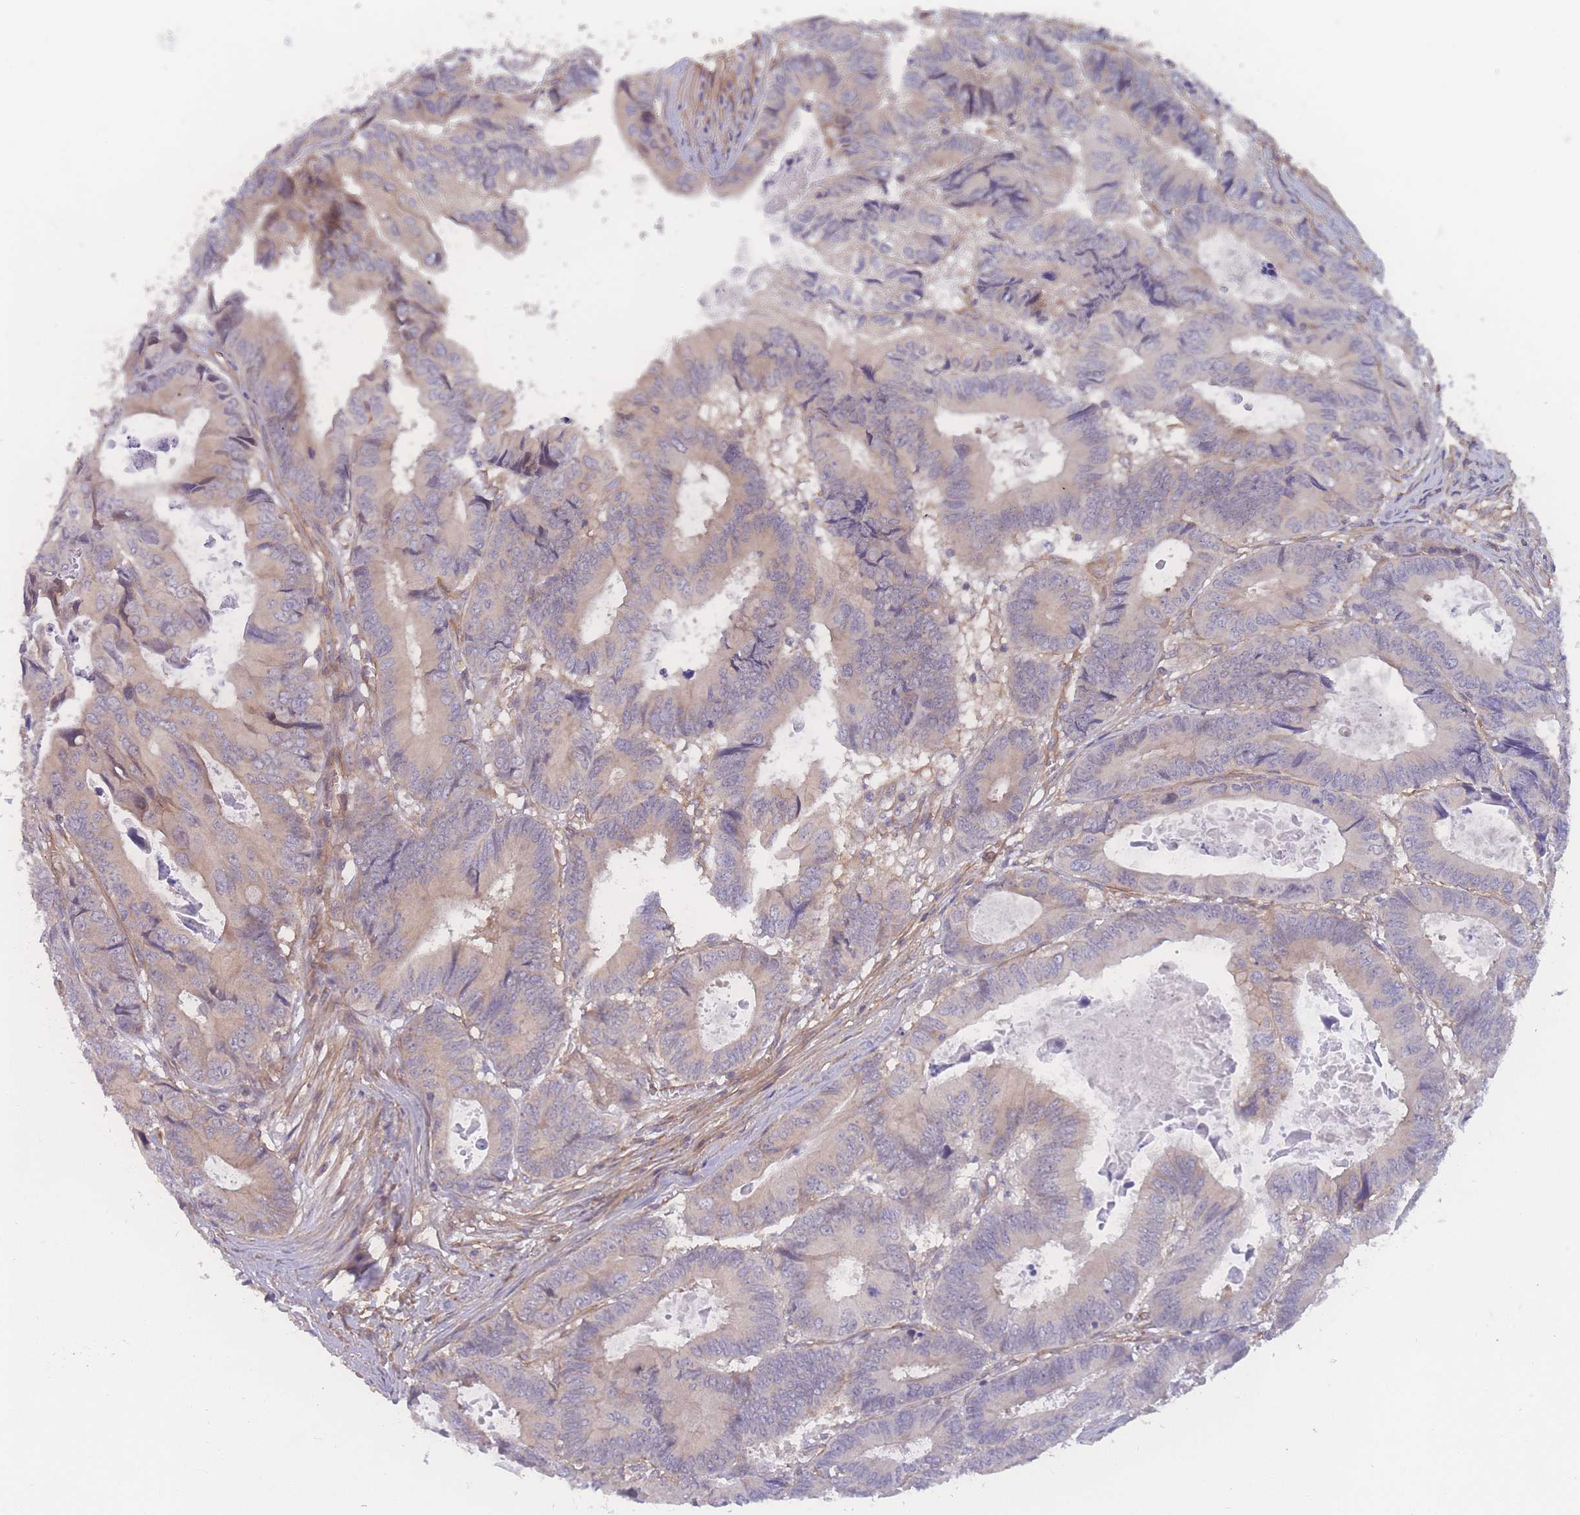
{"staining": {"intensity": "moderate", "quantity": "25%-75%", "location": "cytoplasmic/membranous"}, "tissue": "colorectal cancer", "cell_type": "Tumor cells", "image_type": "cancer", "snomed": [{"axis": "morphology", "description": "Adenocarcinoma, NOS"}, {"axis": "topography", "description": "Colon"}], "caption": "Protein expression analysis of colorectal cancer (adenocarcinoma) displays moderate cytoplasmic/membranous staining in approximately 25%-75% of tumor cells. Using DAB (brown) and hematoxylin (blue) stains, captured at high magnification using brightfield microscopy.", "gene": "CFAP97", "patient": {"sex": "male", "age": 85}}